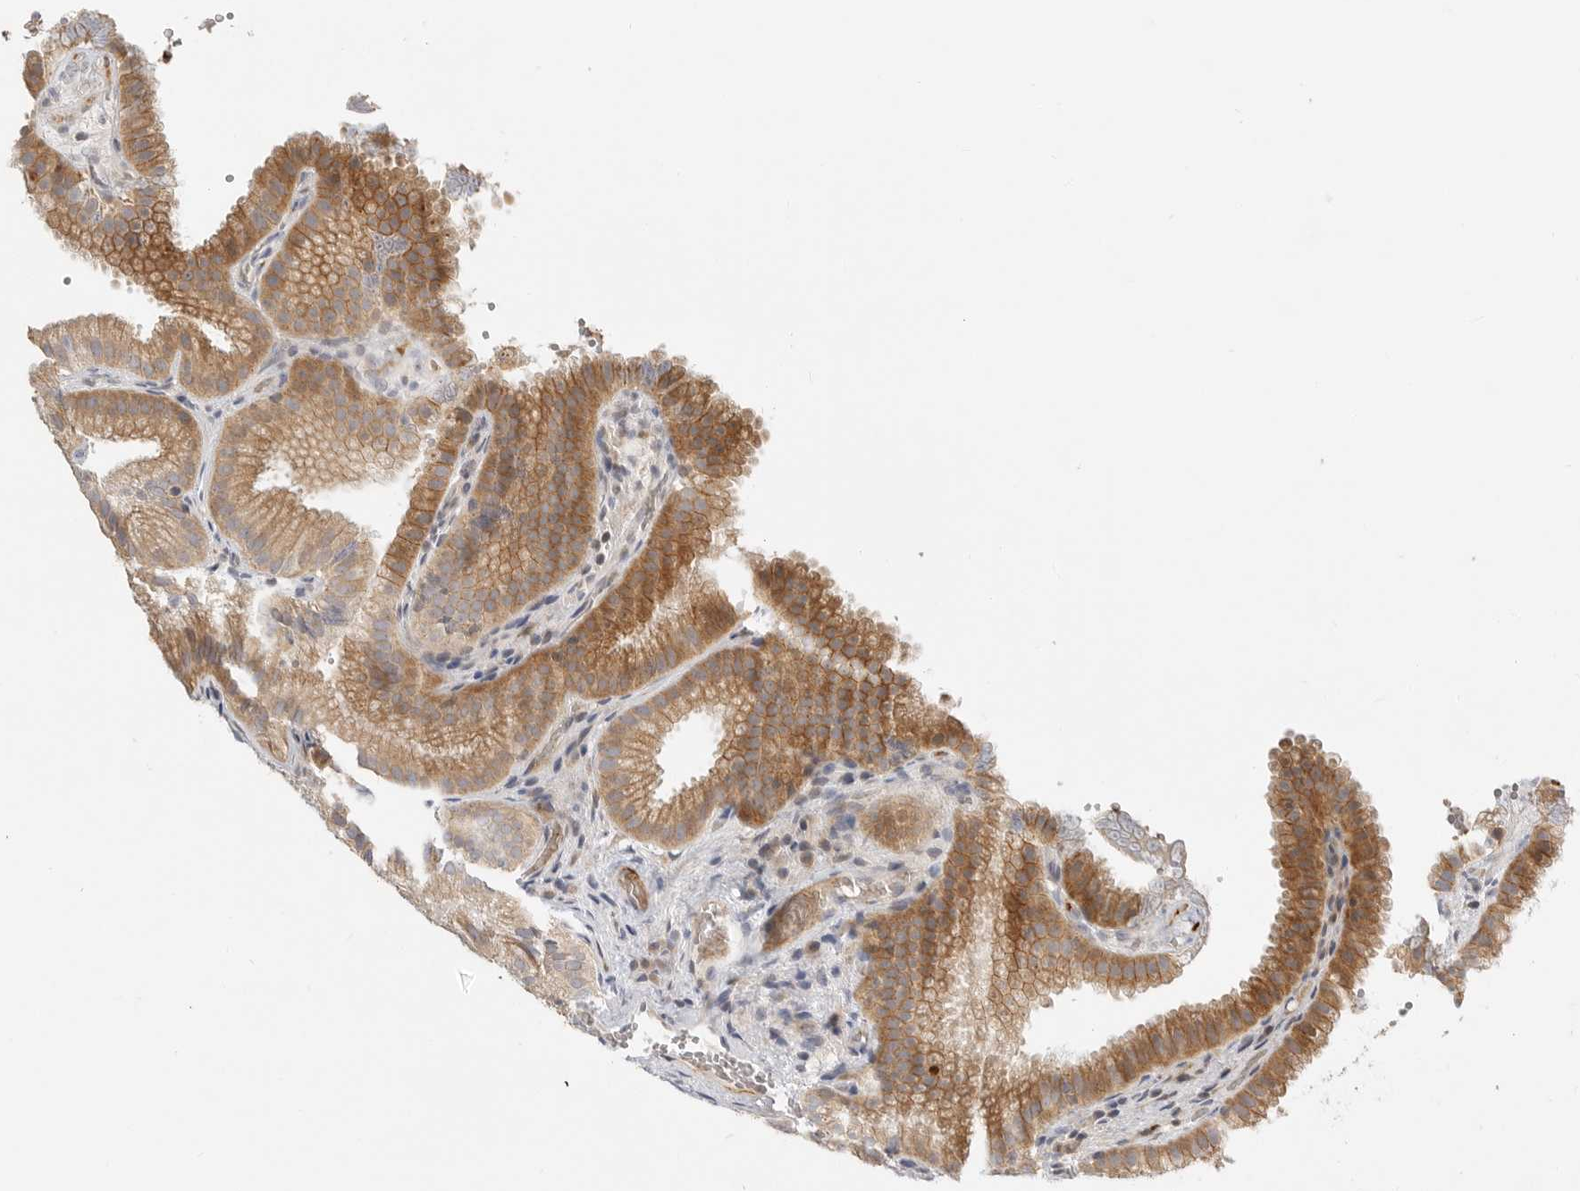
{"staining": {"intensity": "moderate", "quantity": ">75%", "location": "cytoplasmic/membranous"}, "tissue": "gallbladder", "cell_type": "Glandular cells", "image_type": "normal", "snomed": [{"axis": "morphology", "description": "Normal tissue, NOS"}, {"axis": "topography", "description": "Gallbladder"}], "caption": "IHC of benign human gallbladder exhibits medium levels of moderate cytoplasmic/membranous expression in approximately >75% of glandular cells. Immunohistochemistry stains the protein in brown and the nuclei are stained blue.", "gene": "CSNK1G3", "patient": {"sex": "female", "age": 30}}